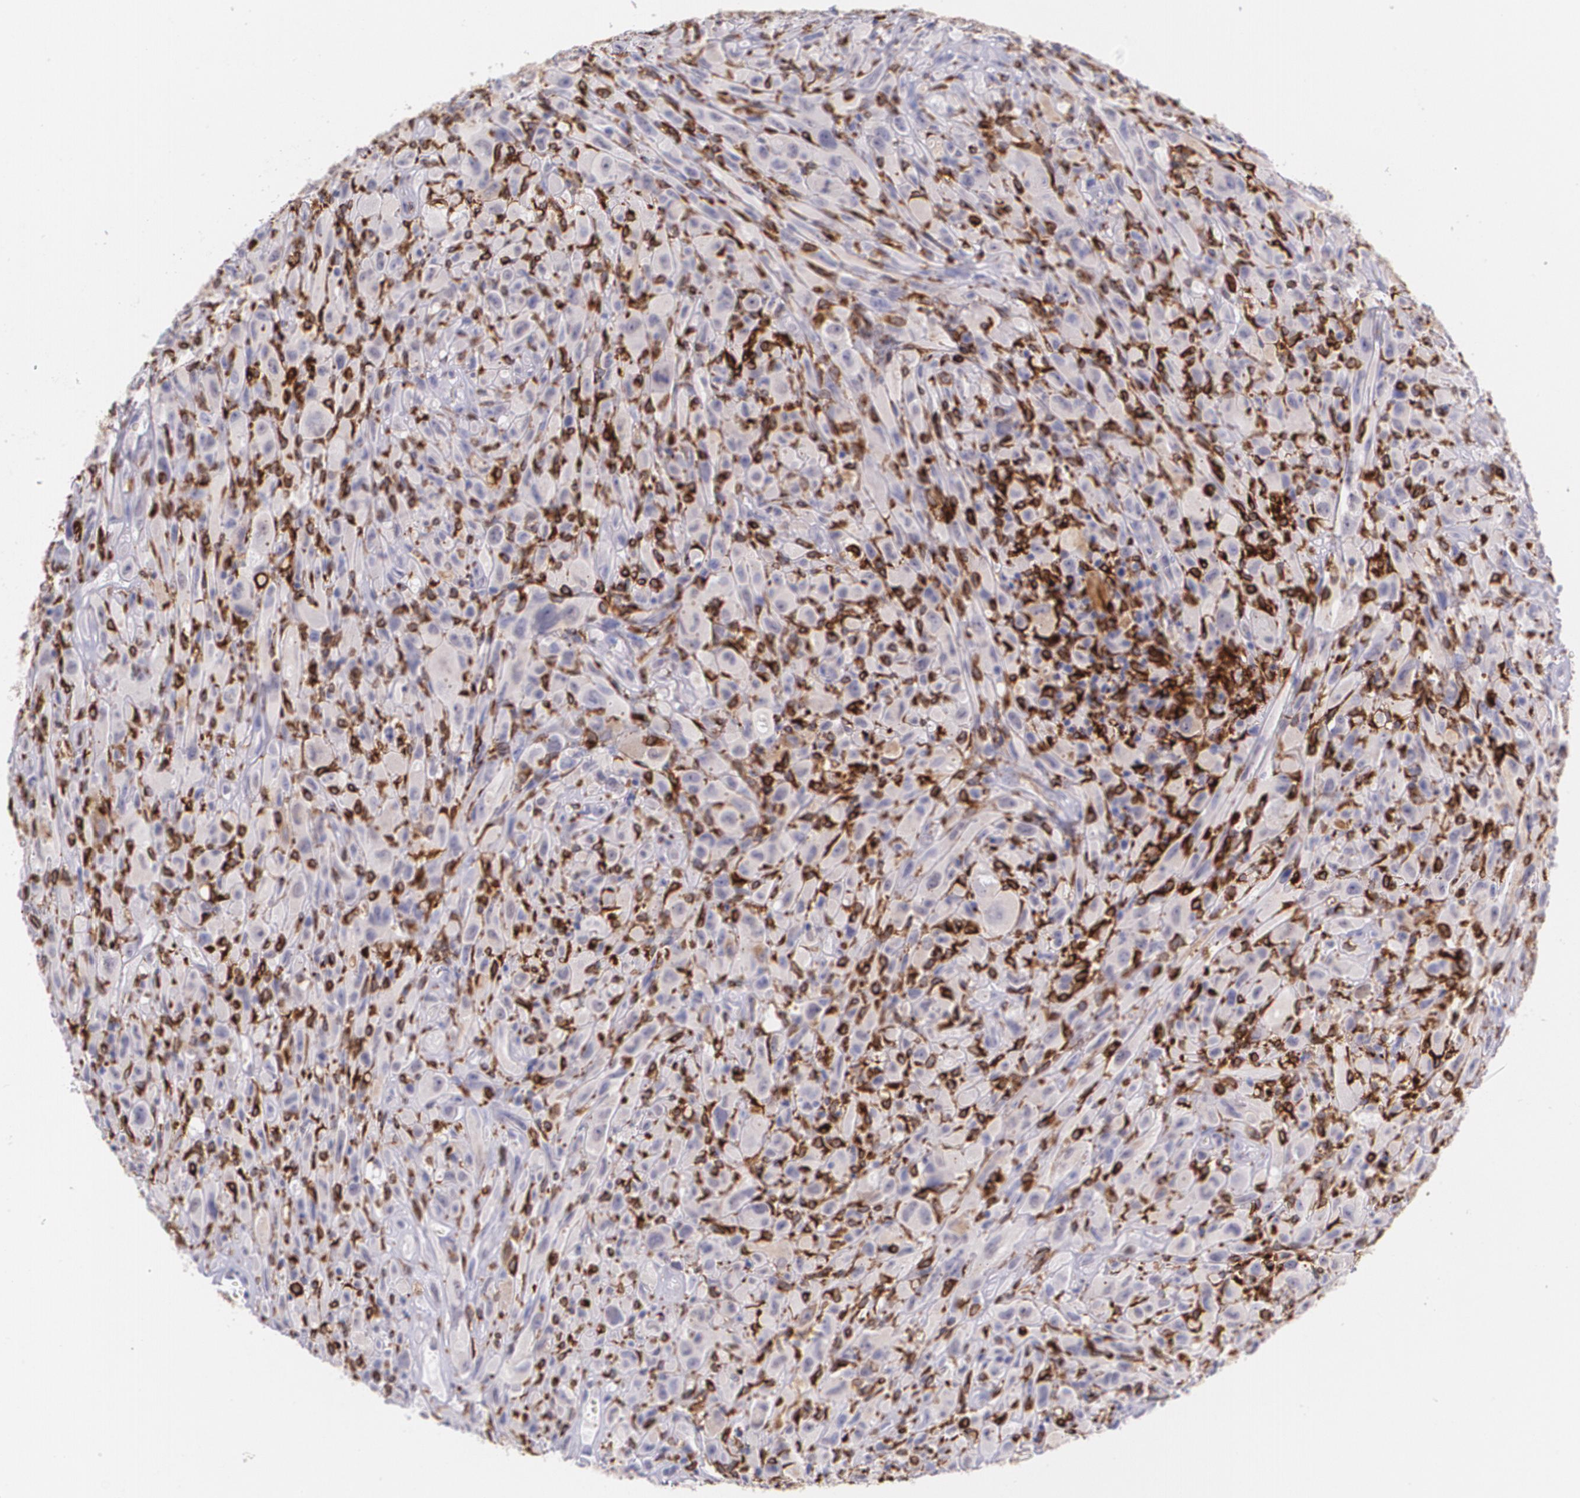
{"staining": {"intensity": "strong", "quantity": ">75%", "location": "cytoplasmic/membranous"}, "tissue": "glioma", "cell_type": "Tumor cells", "image_type": "cancer", "snomed": [{"axis": "morphology", "description": "Glioma, malignant, High grade"}, {"axis": "topography", "description": "Brain"}], "caption": "Strong cytoplasmic/membranous protein positivity is identified in approximately >75% of tumor cells in high-grade glioma (malignant).", "gene": "RTN1", "patient": {"sex": "male", "age": 48}}